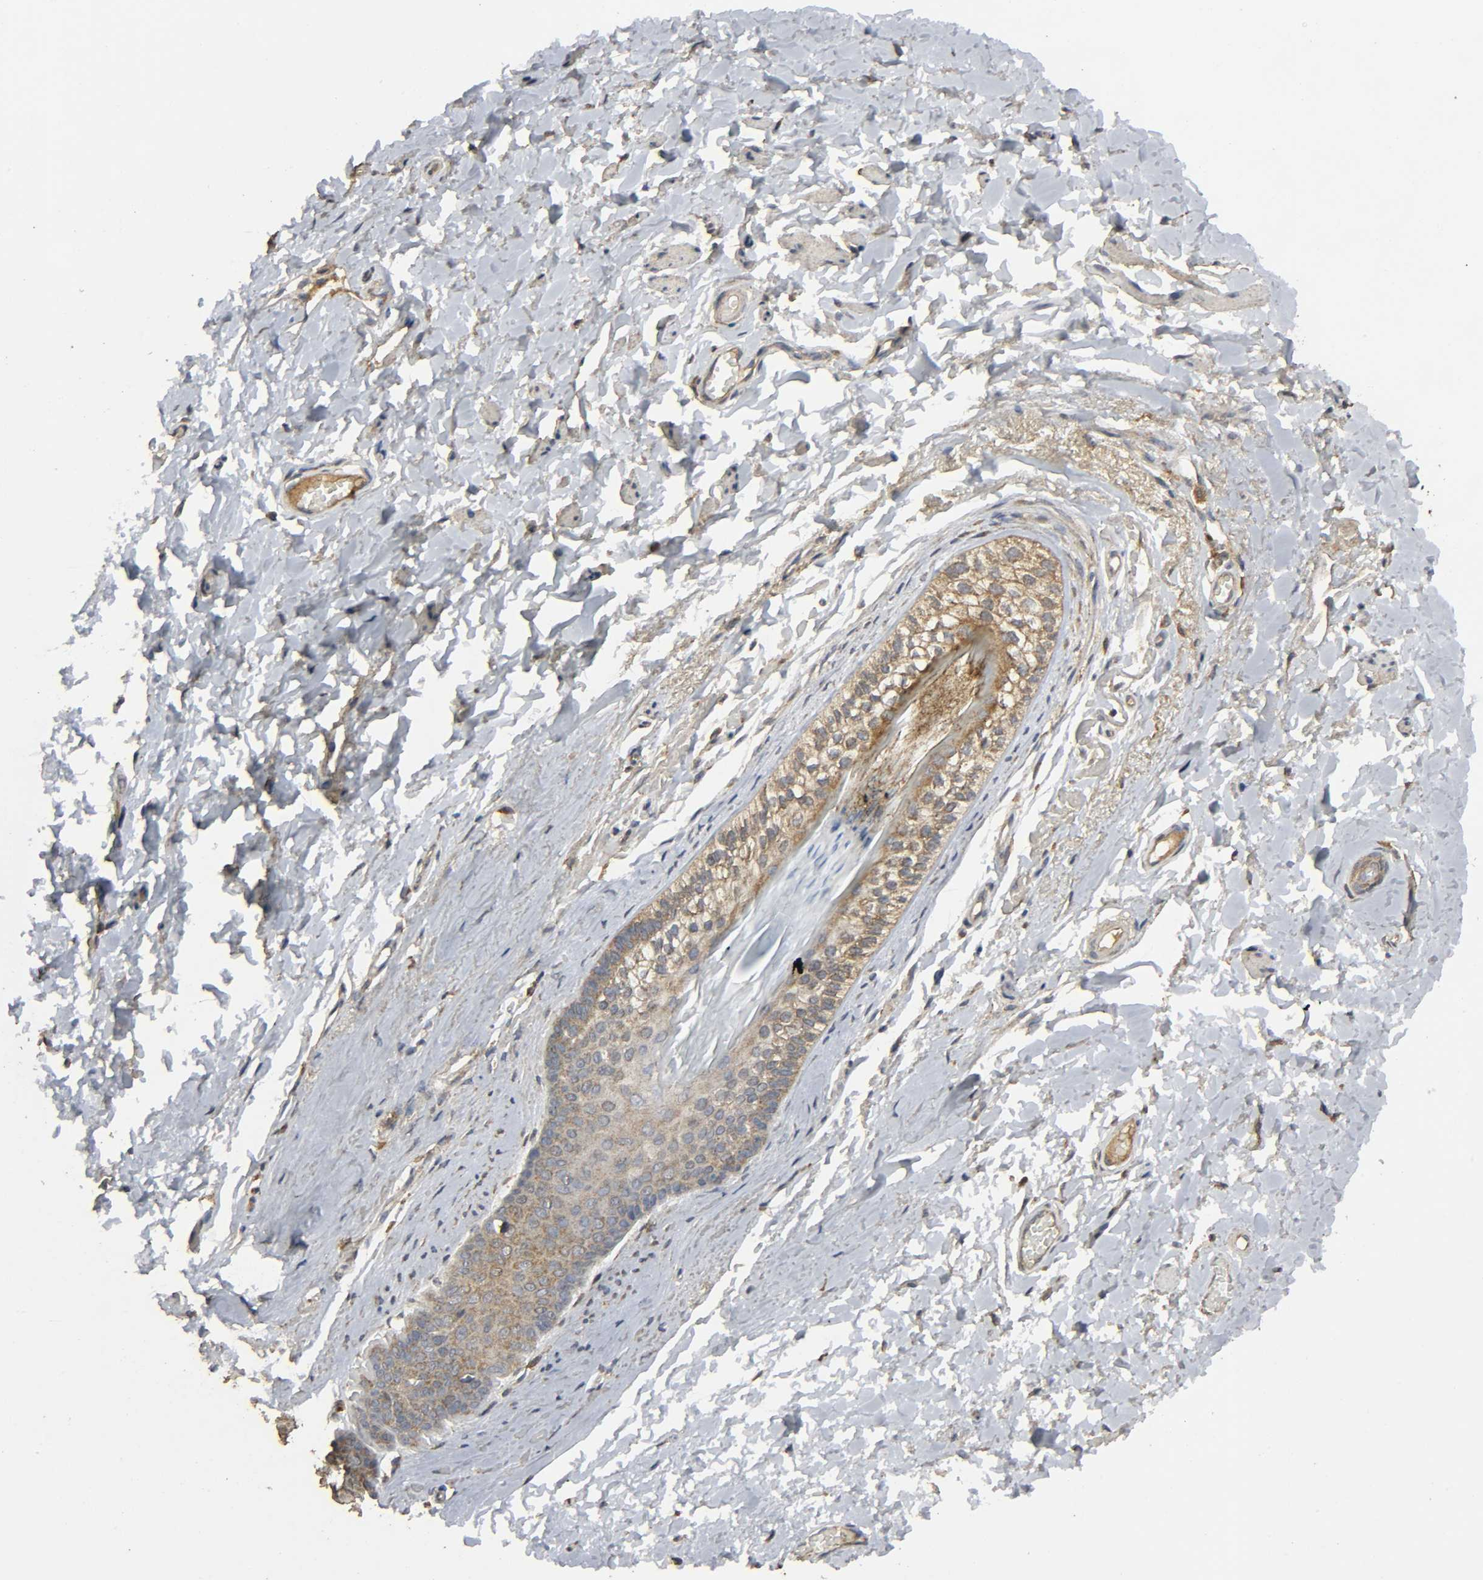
{"staining": {"intensity": "moderate", "quantity": ">75%", "location": "cytoplasmic/membranous"}, "tissue": "skin", "cell_type": "Epidermal cells", "image_type": "normal", "snomed": [{"axis": "morphology", "description": "Normal tissue, NOS"}, {"axis": "morphology", "description": "Inflammation, NOS"}, {"axis": "topography", "description": "Vulva"}], "caption": "Immunohistochemical staining of unremarkable human skin reveals >75% levels of moderate cytoplasmic/membranous protein staining in about >75% of epidermal cells. The staining was performed using DAB (3,3'-diaminobenzidine), with brown indicating positive protein expression. Nuclei are stained blue with hematoxylin.", "gene": "DDX6", "patient": {"sex": "female", "age": 84}}